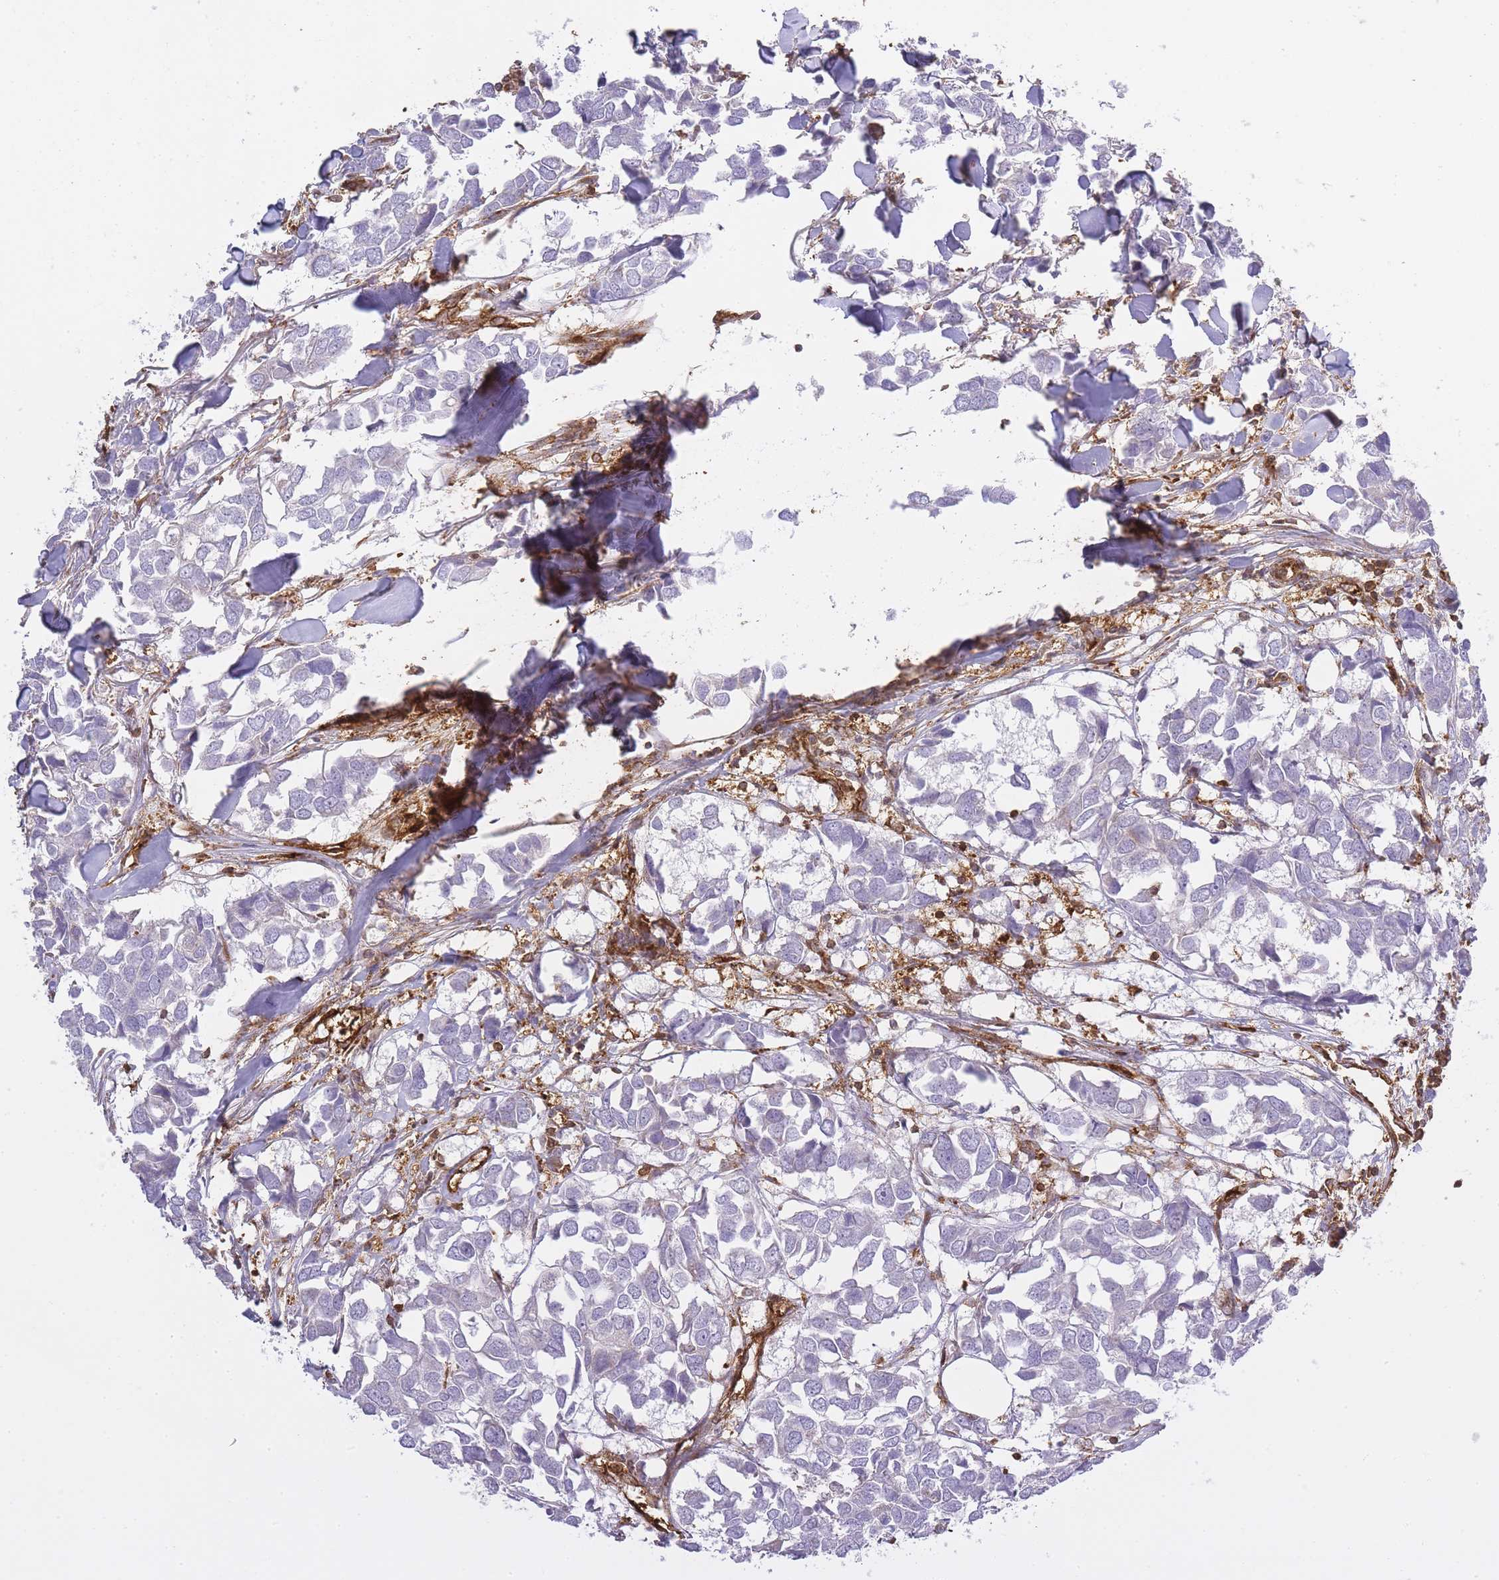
{"staining": {"intensity": "negative", "quantity": "none", "location": "none"}, "tissue": "breast cancer", "cell_type": "Tumor cells", "image_type": "cancer", "snomed": [{"axis": "morphology", "description": "Duct carcinoma"}, {"axis": "topography", "description": "Breast"}], "caption": "An image of breast cancer (intraductal carcinoma) stained for a protein exhibits no brown staining in tumor cells.", "gene": "MSN", "patient": {"sex": "female", "age": 83}}